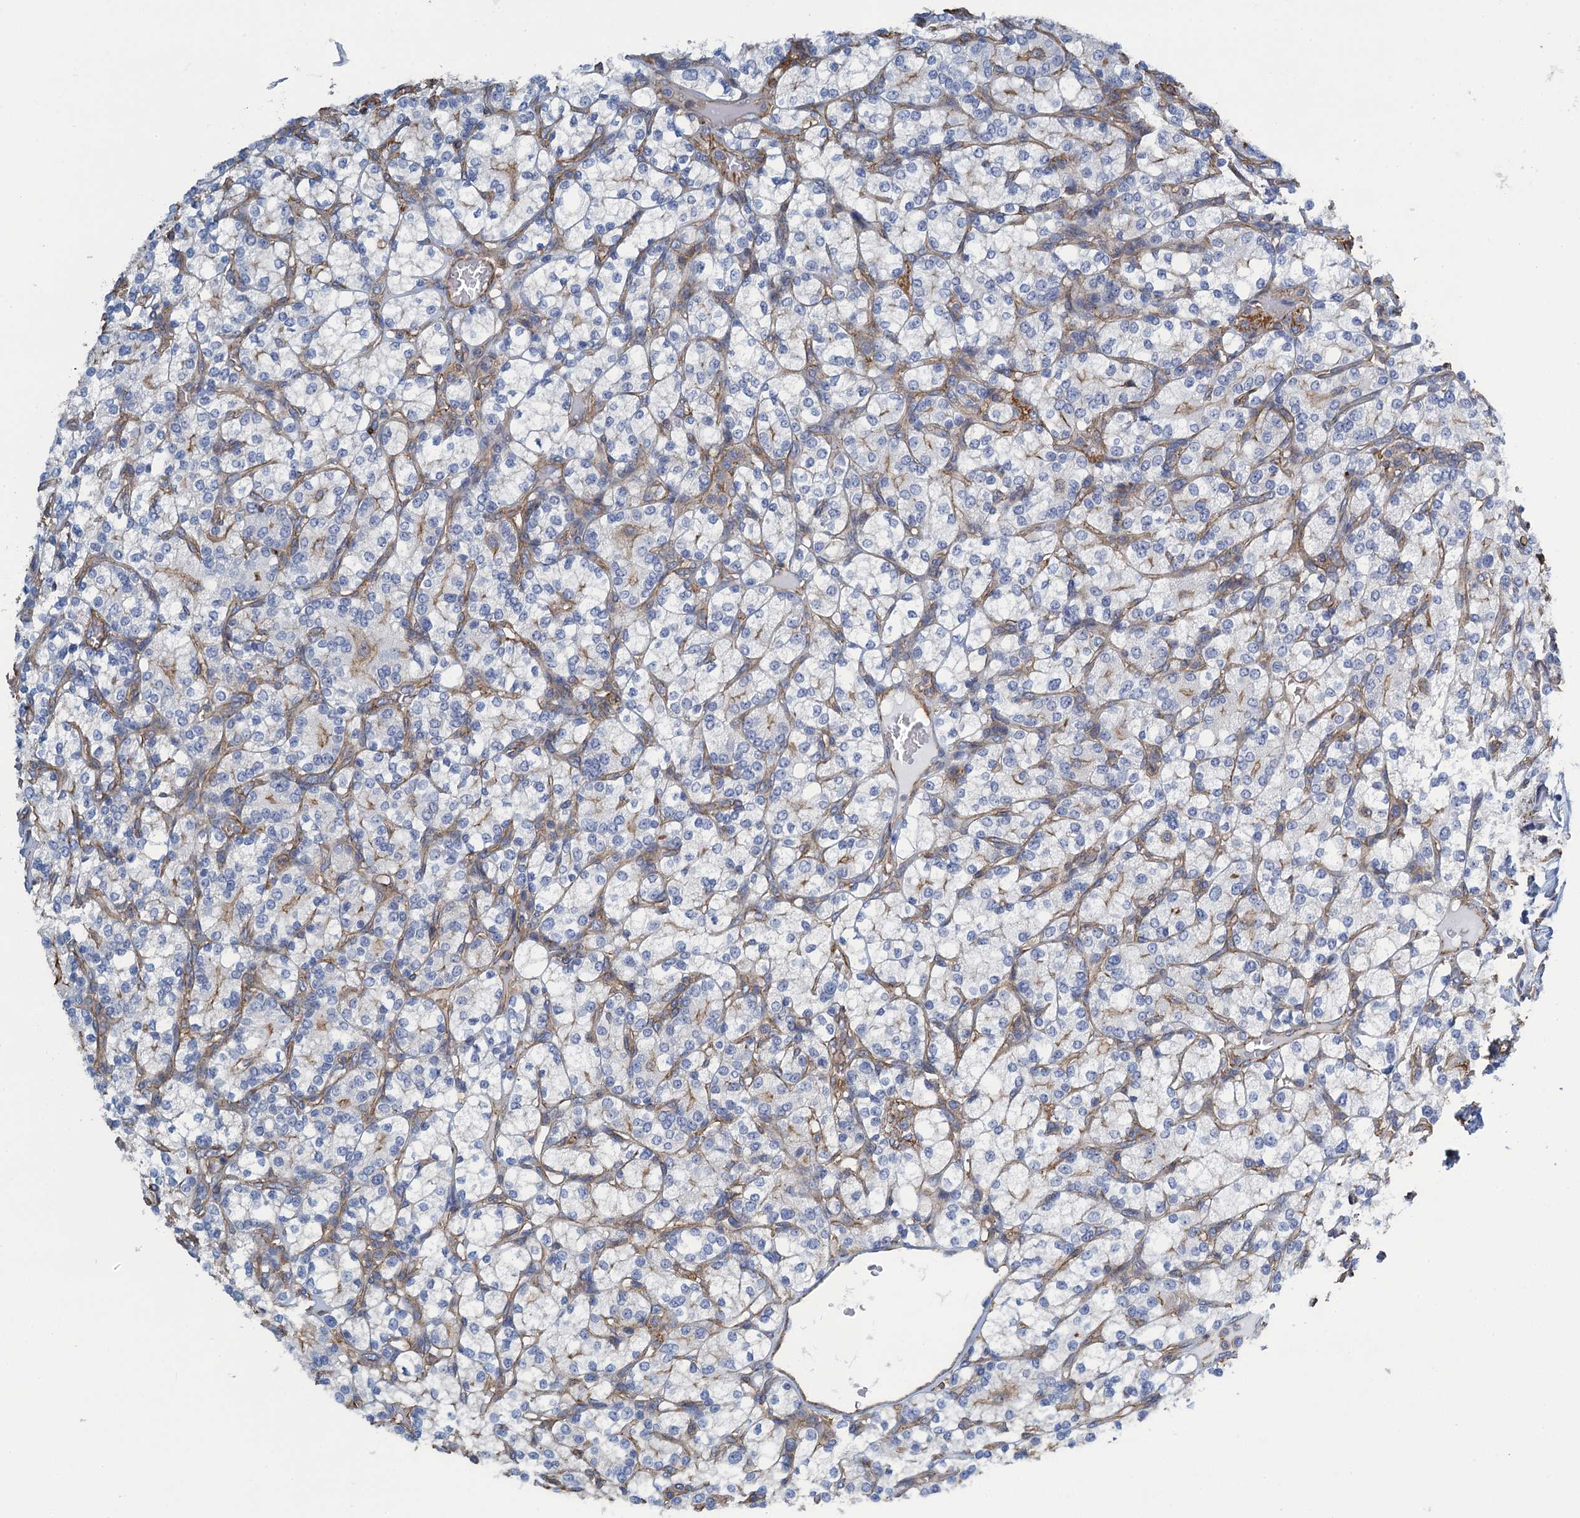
{"staining": {"intensity": "negative", "quantity": "none", "location": "none"}, "tissue": "renal cancer", "cell_type": "Tumor cells", "image_type": "cancer", "snomed": [{"axis": "morphology", "description": "Adenocarcinoma, NOS"}, {"axis": "topography", "description": "Kidney"}], "caption": "Immunohistochemistry histopathology image of human renal adenocarcinoma stained for a protein (brown), which reveals no expression in tumor cells. (DAB (3,3'-diaminobenzidine) immunohistochemistry visualized using brightfield microscopy, high magnification).", "gene": "PROSER2", "patient": {"sex": "male", "age": 77}}